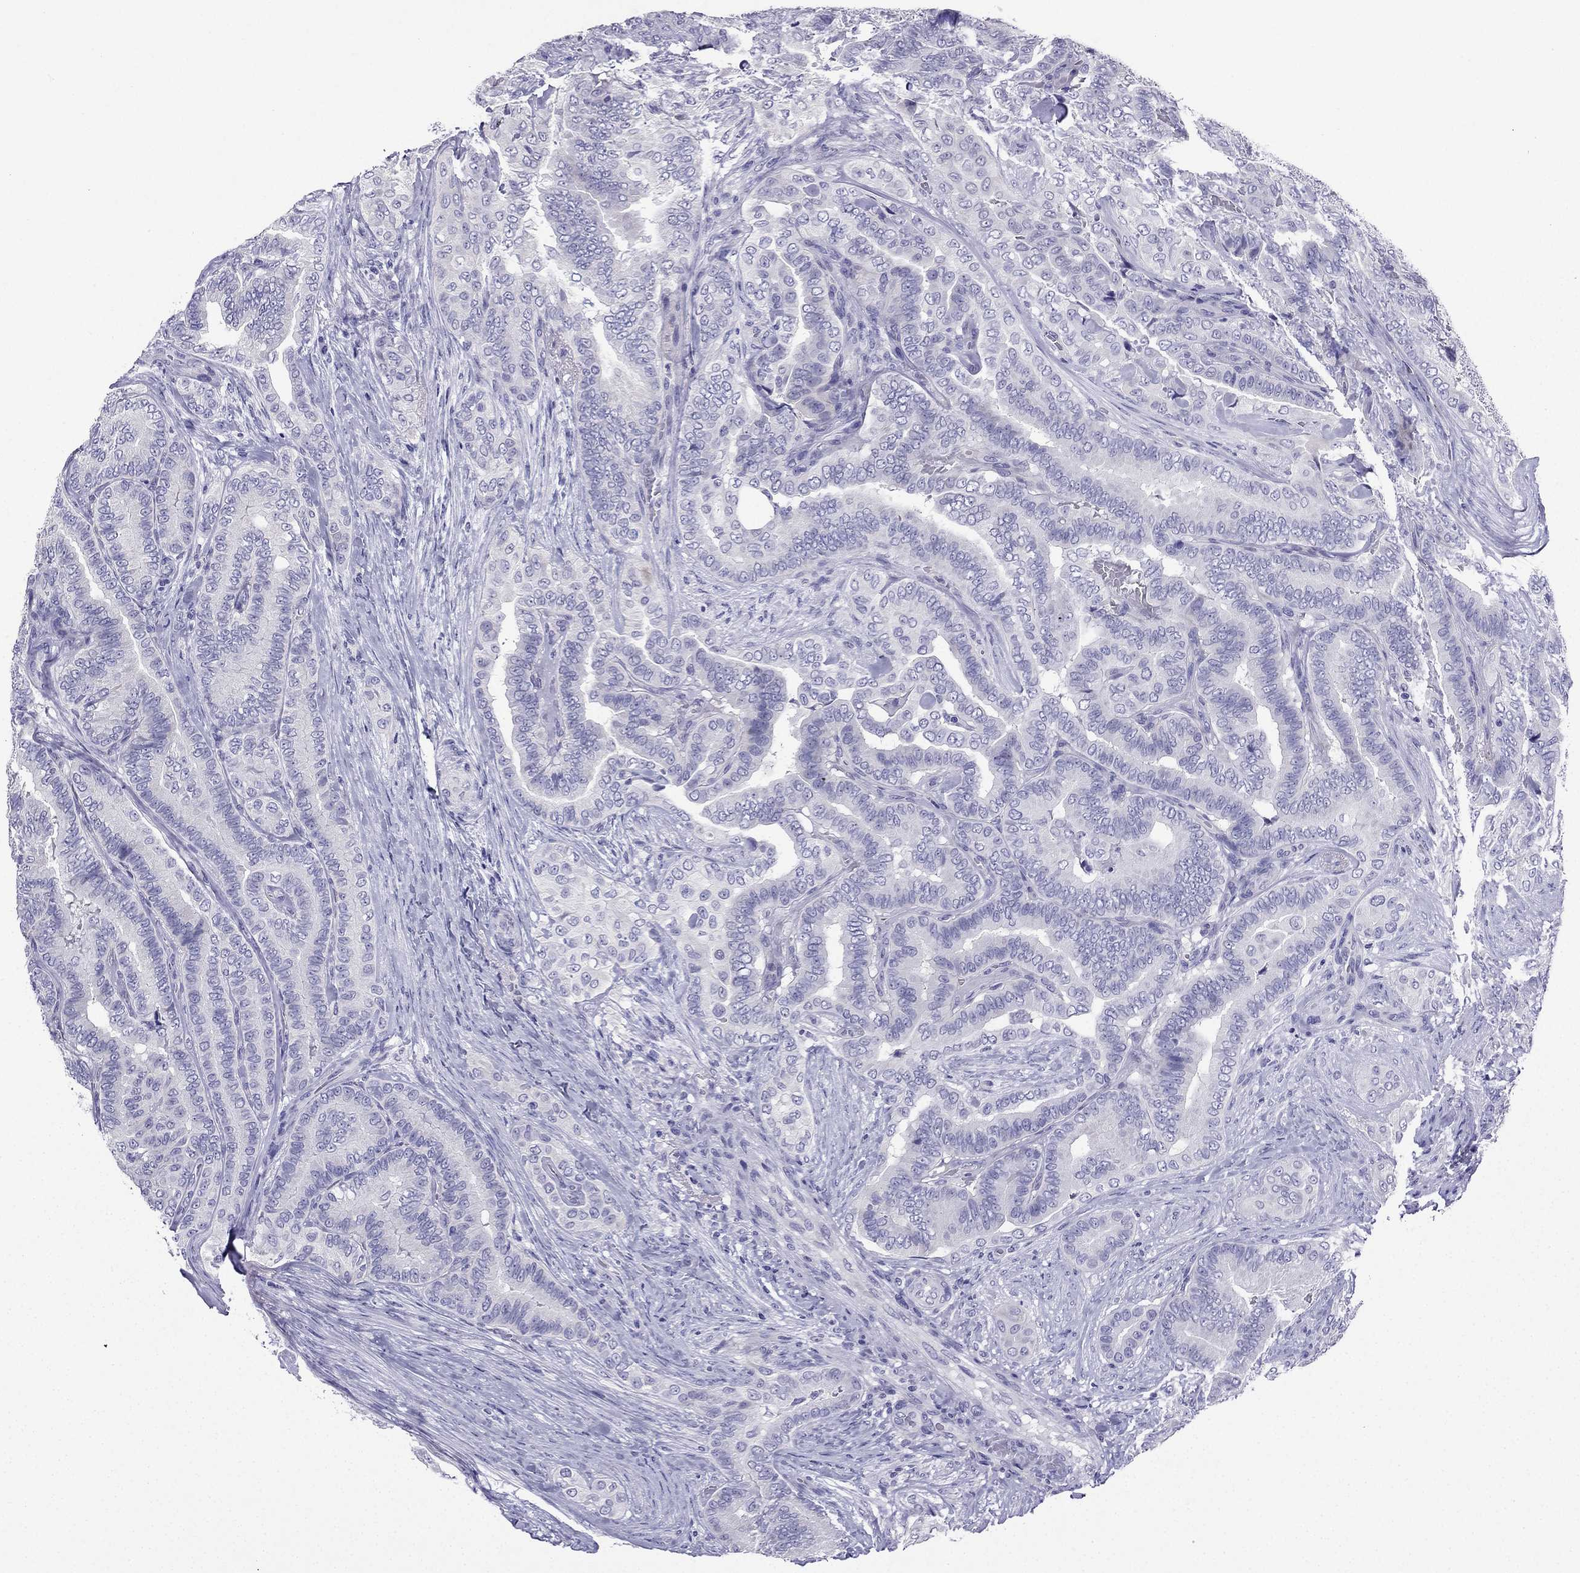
{"staining": {"intensity": "negative", "quantity": "none", "location": "none"}, "tissue": "thyroid cancer", "cell_type": "Tumor cells", "image_type": "cancer", "snomed": [{"axis": "morphology", "description": "Papillary adenocarcinoma, NOS"}, {"axis": "topography", "description": "Thyroid gland"}], "caption": "A histopathology image of human papillary adenocarcinoma (thyroid) is negative for staining in tumor cells.", "gene": "KCNJ10", "patient": {"sex": "male", "age": 61}}